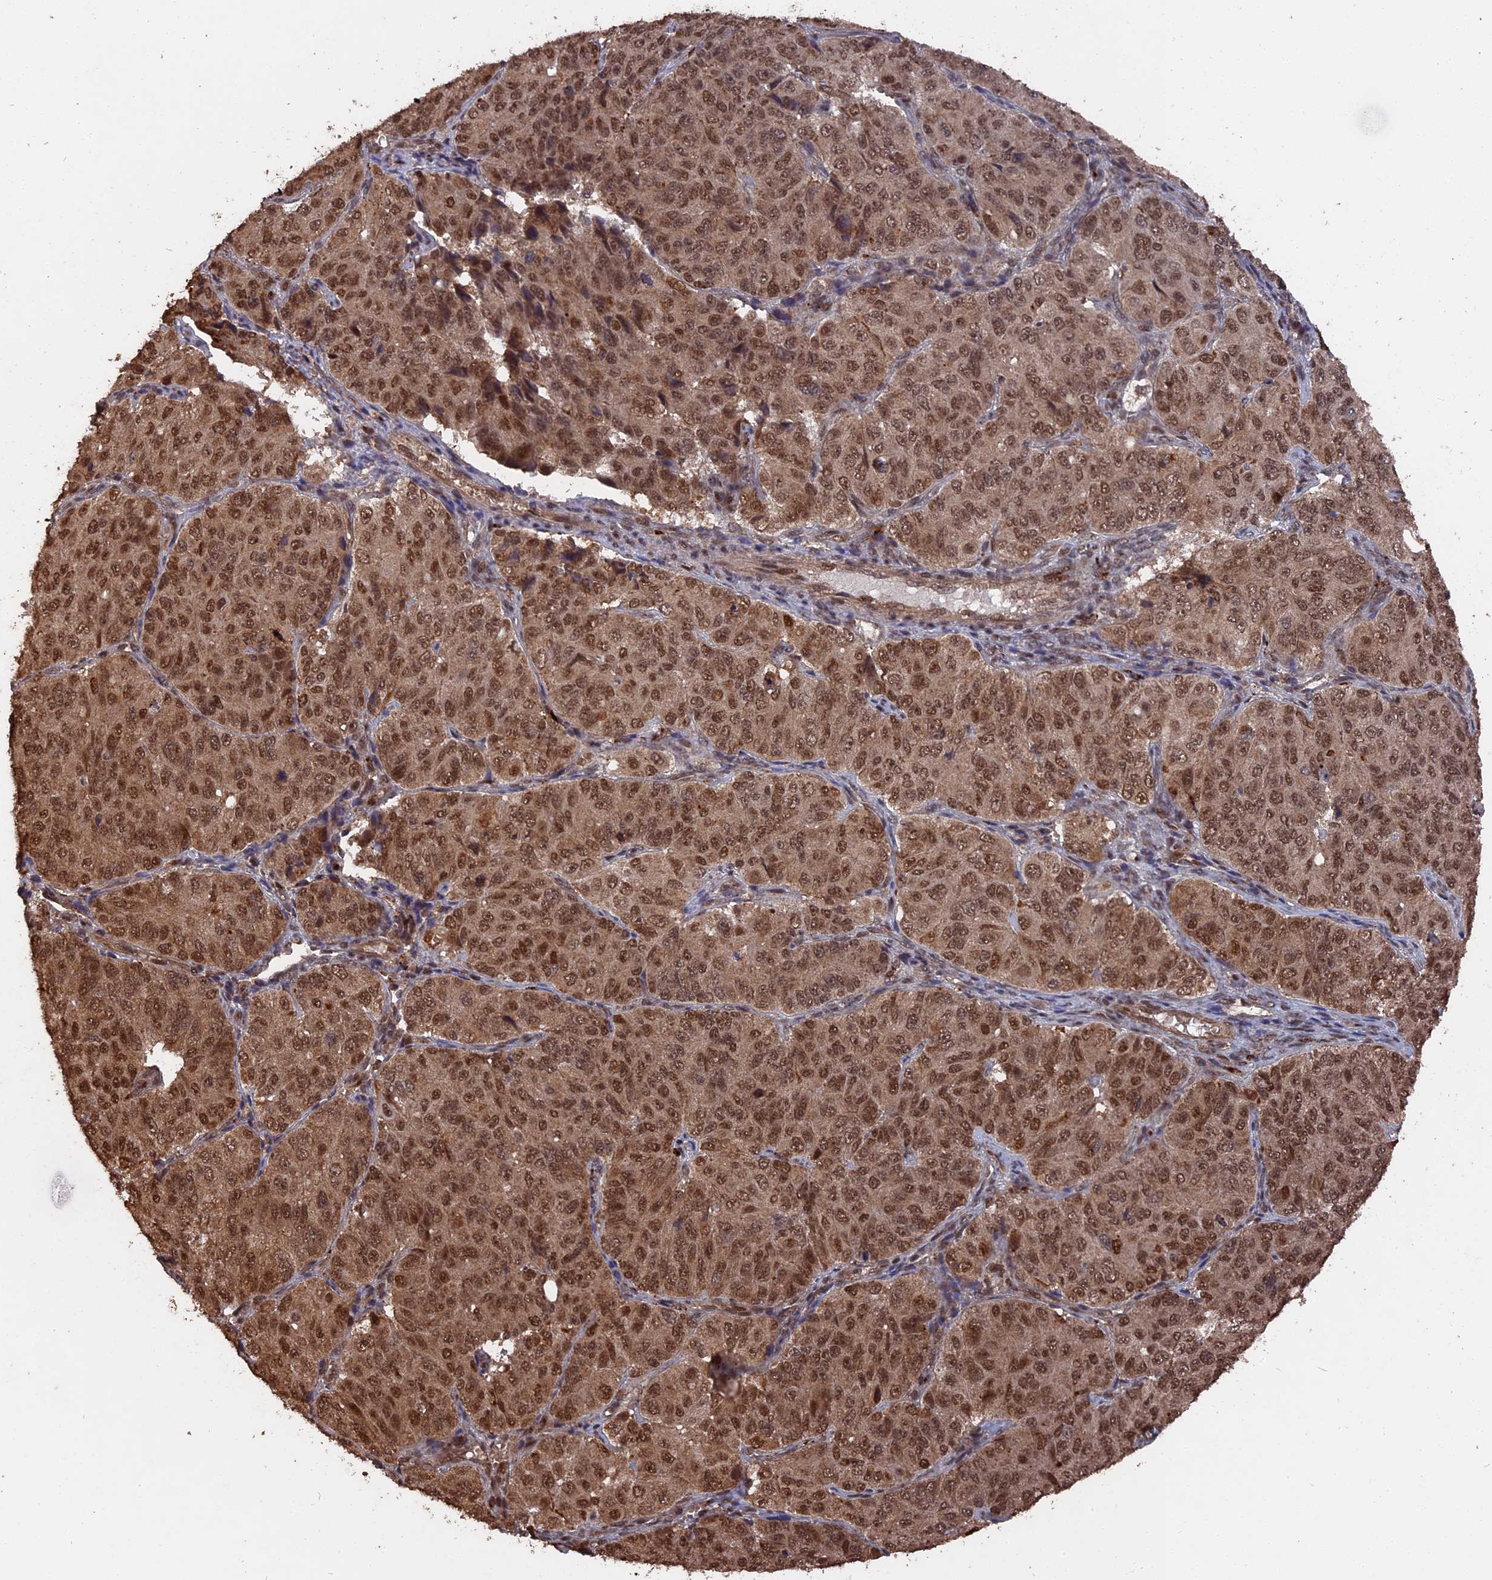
{"staining": {"intensity": "moderate", "quantity": ">75%", "location": "nuclear"}, "tissue": "ovarian cancer", "cell_type": "Tumor cells", "image_type": "cancer", "snomed": [{"axis": "morphology", "description": "Carcinoma, endometroid"}, {"axis": "topography", "description": "Ovary"}], "caption": "IHC (DAB (3,3'-diaminobenzidine)) staining of human ovarian cancer (endometroid carcinoma) demonstrates moderate nuclear protein staining in approximately >75% of tumor cells.", "gene": "TELO2", "patient": {"sex": "female", "age": 51}}